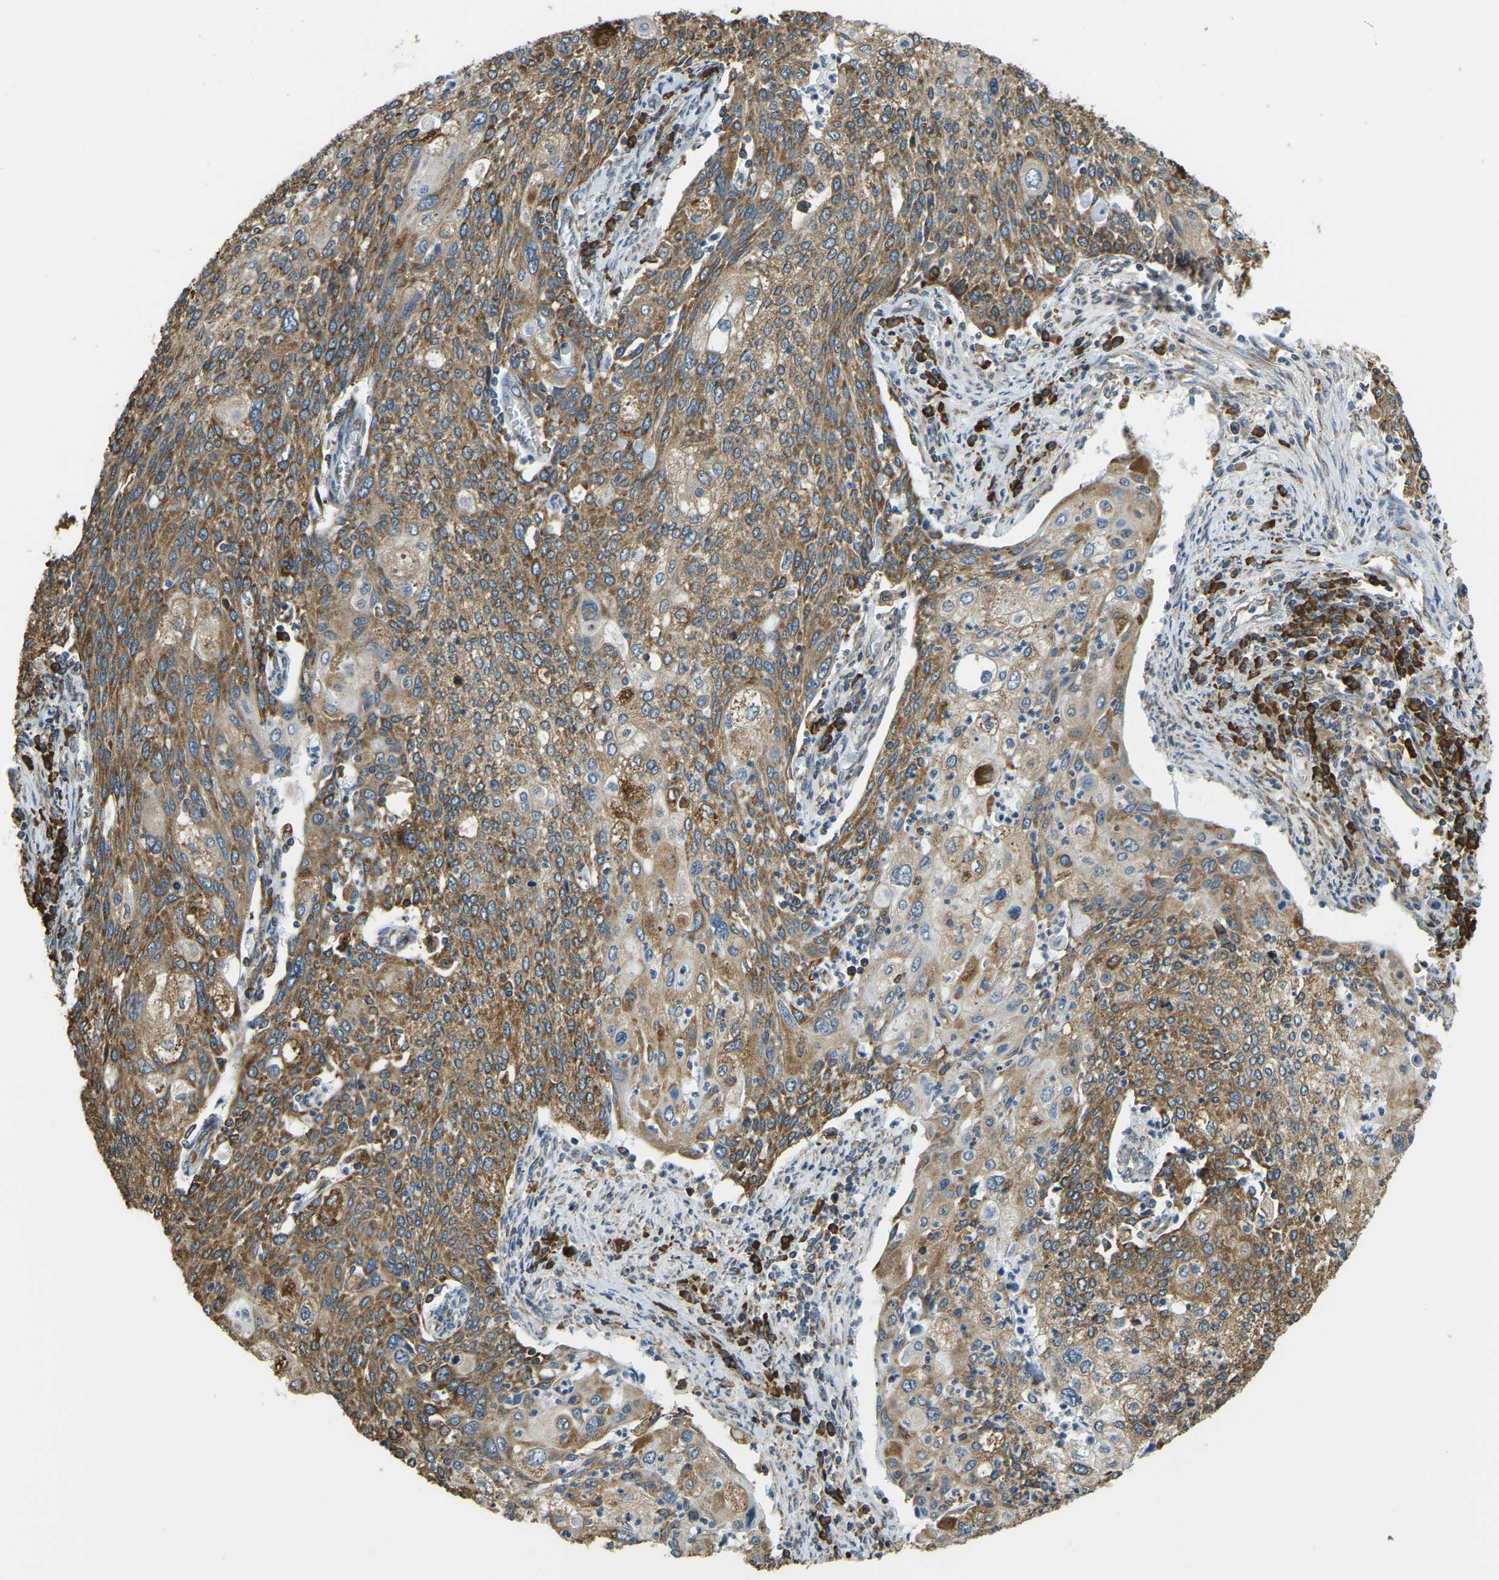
{"staining": {"intensity": "moderate", "quantity": ">75%", "location": "cytoplasmic/membranous"}, "tissue": "cervical cancer", "cell_type": "Tumor cells", "image_type": "cancer", "snomed": [{"axis": "morphology", "description": "Squamous cell carcinoma, NOS"}, {"axis": "topography", "description": "Cervix"}], "caption": "Protein expression analysis of cervical cancer (squamous cell carcinoma) exhibits moderate cytoplasmic/membranous expression in about >75% of tumor cells.", "gene": "RNF115", "patient": {"sex": "female", "age": 40}}